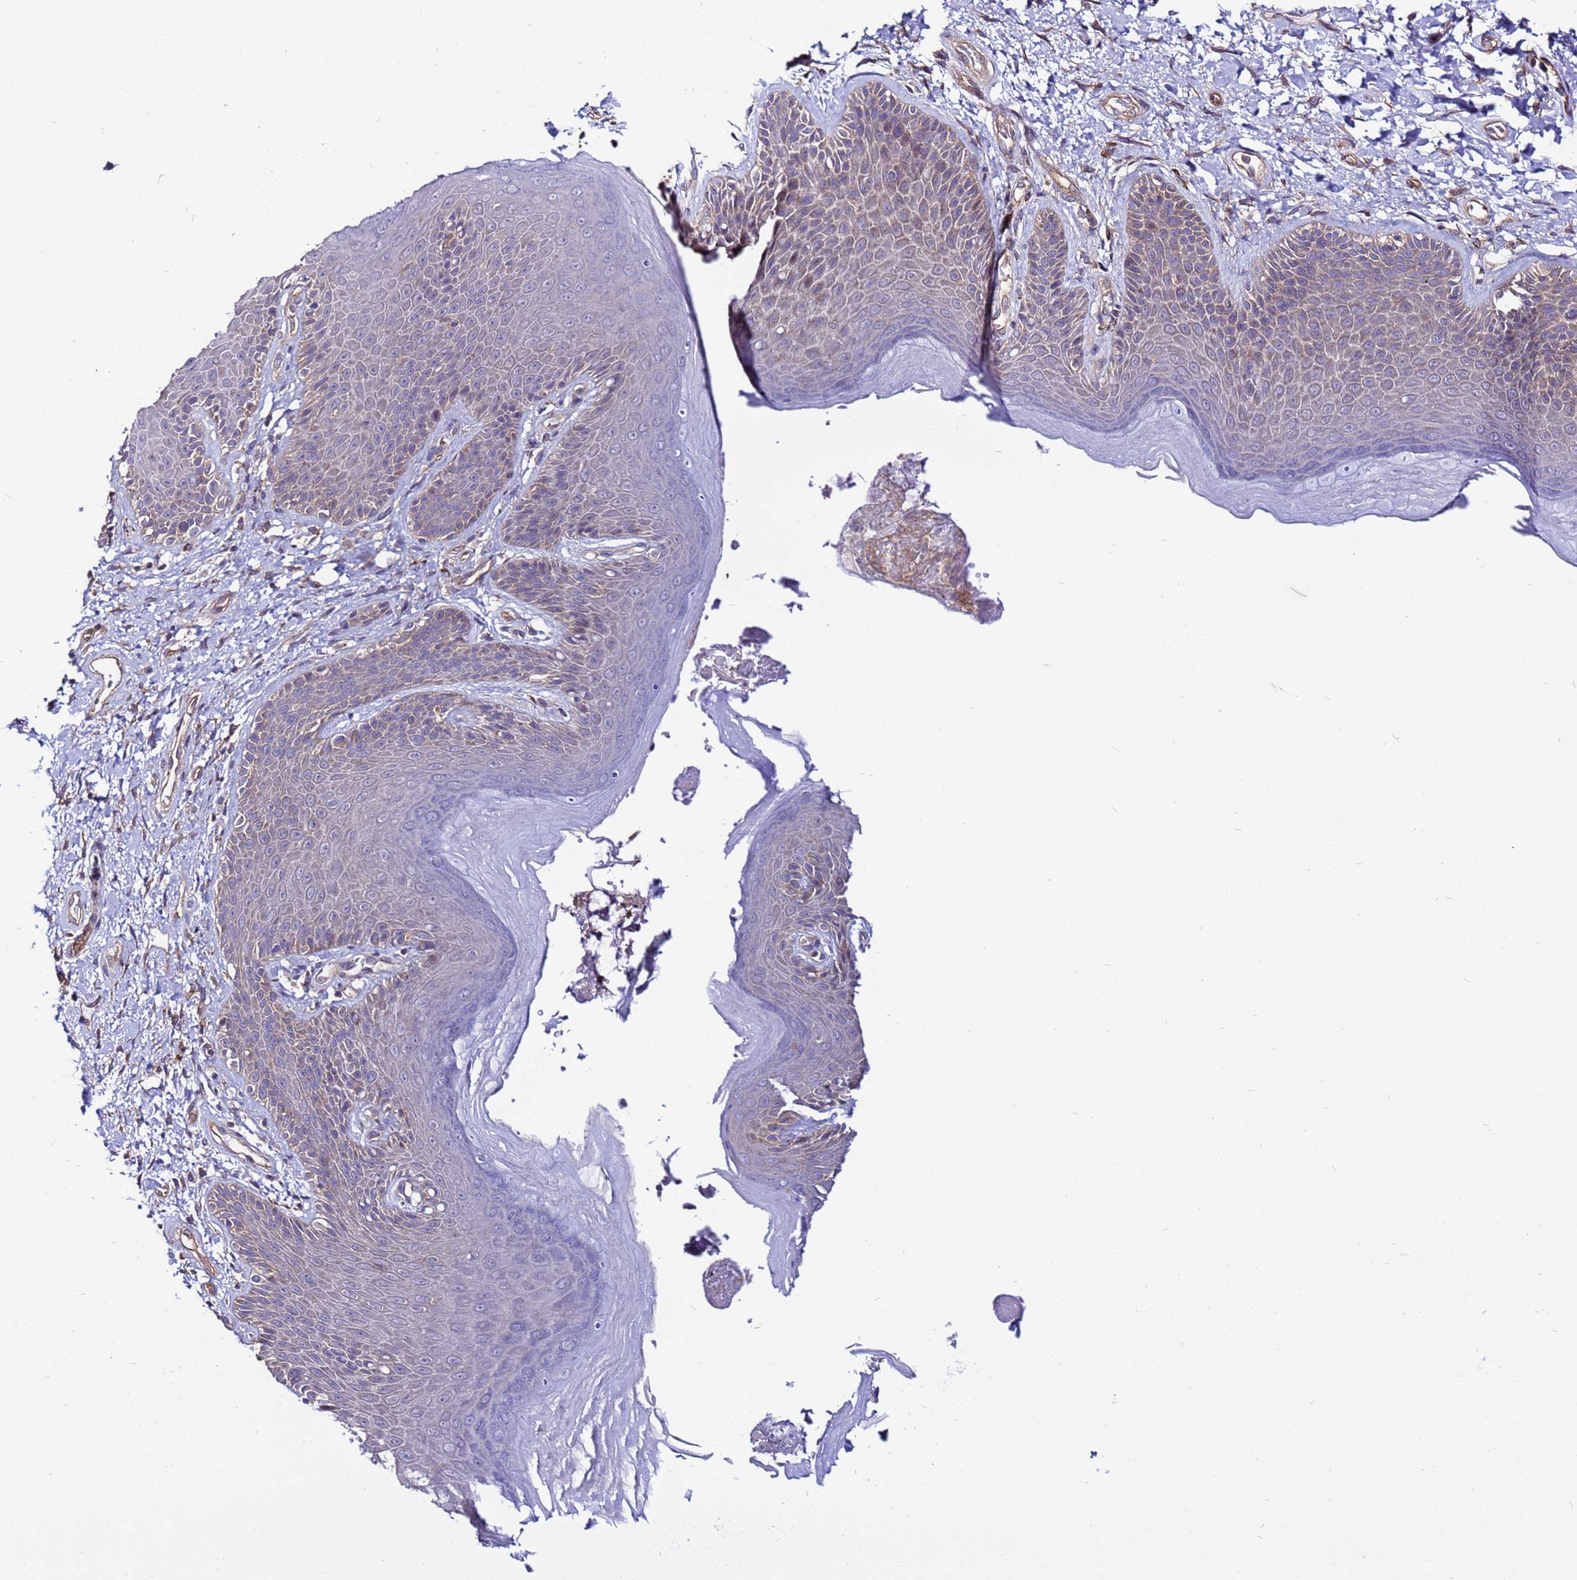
{"staining": {"intensity": "weak", "quantity": "<25%", "location": "cytoplasmic/membranous"}, "tissue": "skin", "cell_type": "Epidermal cells", "image_type": "normal", "snomed": [{"axis": "morphology", "description": "Normal tissue, NOS"}, {"axis": "topography", "description": "Anal"}], "caption": "Immunohistochemistry of normal human skin shows no positivity in epidermal cells.", "gene": "STK38L", "patient": {"sex": "female", "age": 89}}